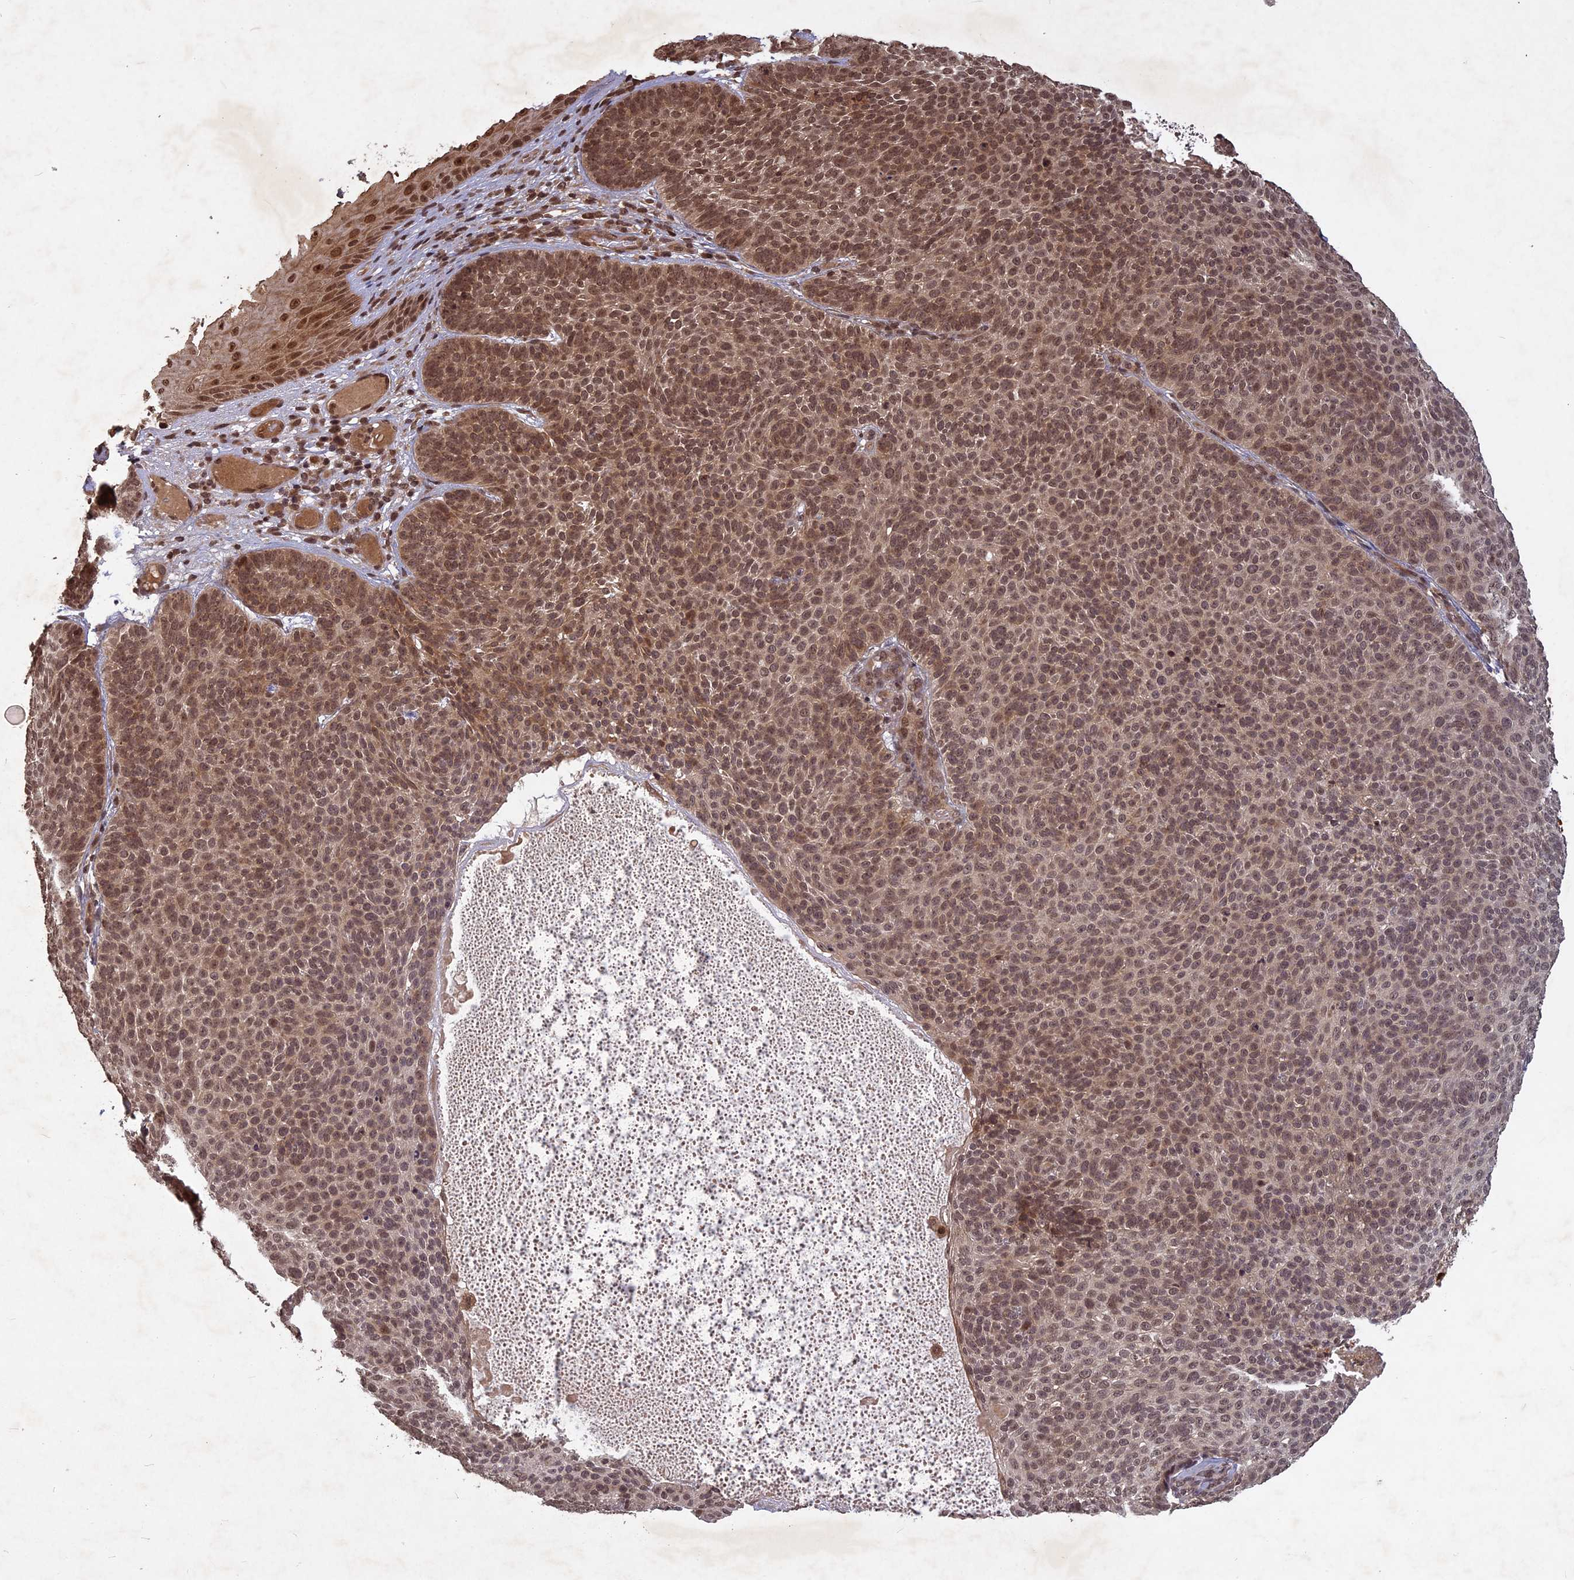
{"staining": {"intensity": "moderate", "quantity": ">75%", "location": "nuclear"}, "tissue": "skin cancer", "cell_type": "Tumor cells", "image_type": "cancer", "snomed": [{"axis": "morphology", "description": "Basal cell carcinoma"}, {"axis": "topography", "description": "Skin"}], "caption": "Immunohistochemical staining of basal cell carcinoma (skin) shows moderate nuclear protein staining in about >75% of tumor cells. The staining is performed using DAB (3,3'-diaminobenzidine) brown chromogen to label protein expression. The nuclei are counter-stained blue using hematoxylin.", "gene": "SRMS", "patient": {"sex": "male", "age": 85}}